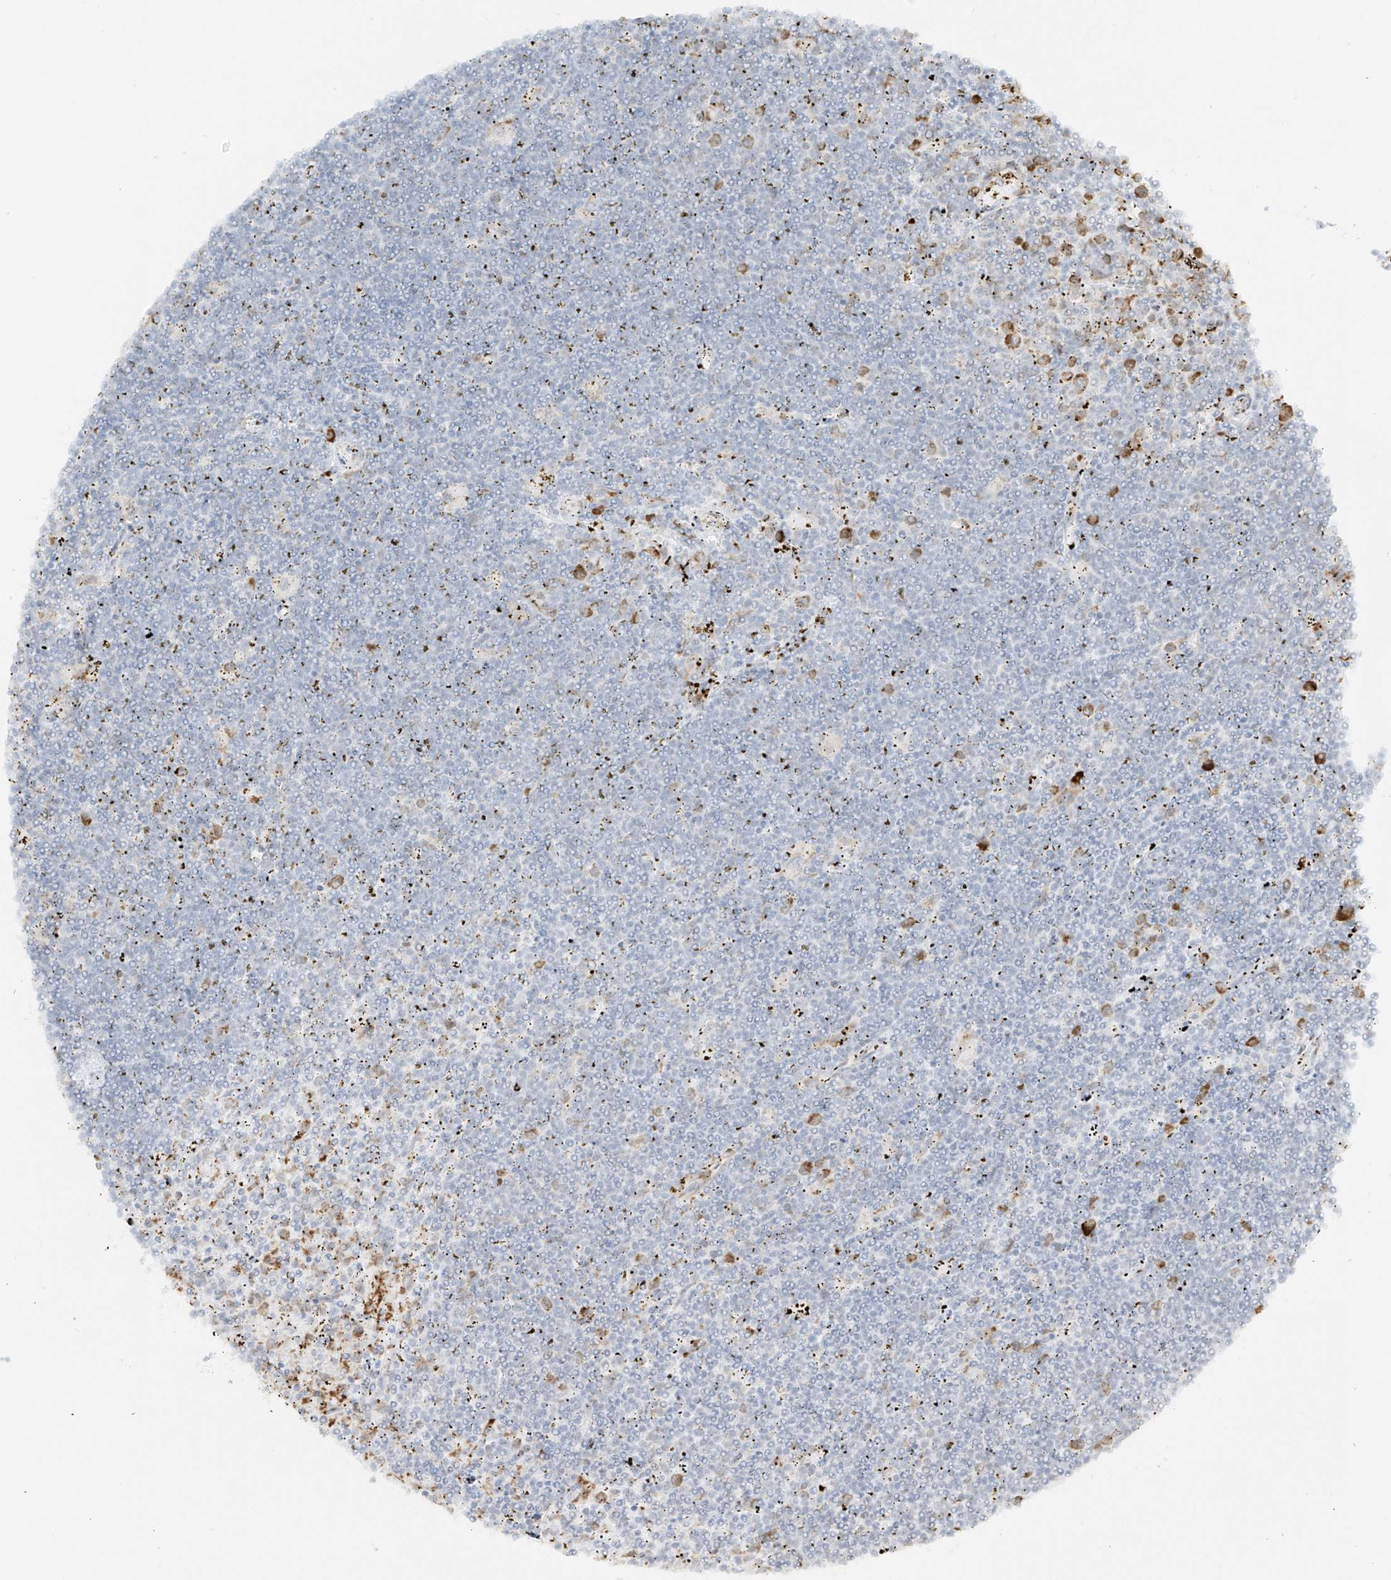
{"staining": {"intensity": "negative", "quantity": "none", "location": "none"}, "tissue": "lymphoma", "cell_type": "Tumor cells", "image_type": "cancer", "snomed": [{"axis": "morphology", "description": "Malignant lymphoma, non-Hodgkin's type, Low grade"}, {"axis": "topography", "description": "Spleen"}], "caption": "Protein analysis of lymphoma displays no significant positivity in tumor cells.", "gene": "LRRC59", "patient": {"sex": "male", "age": 76}}